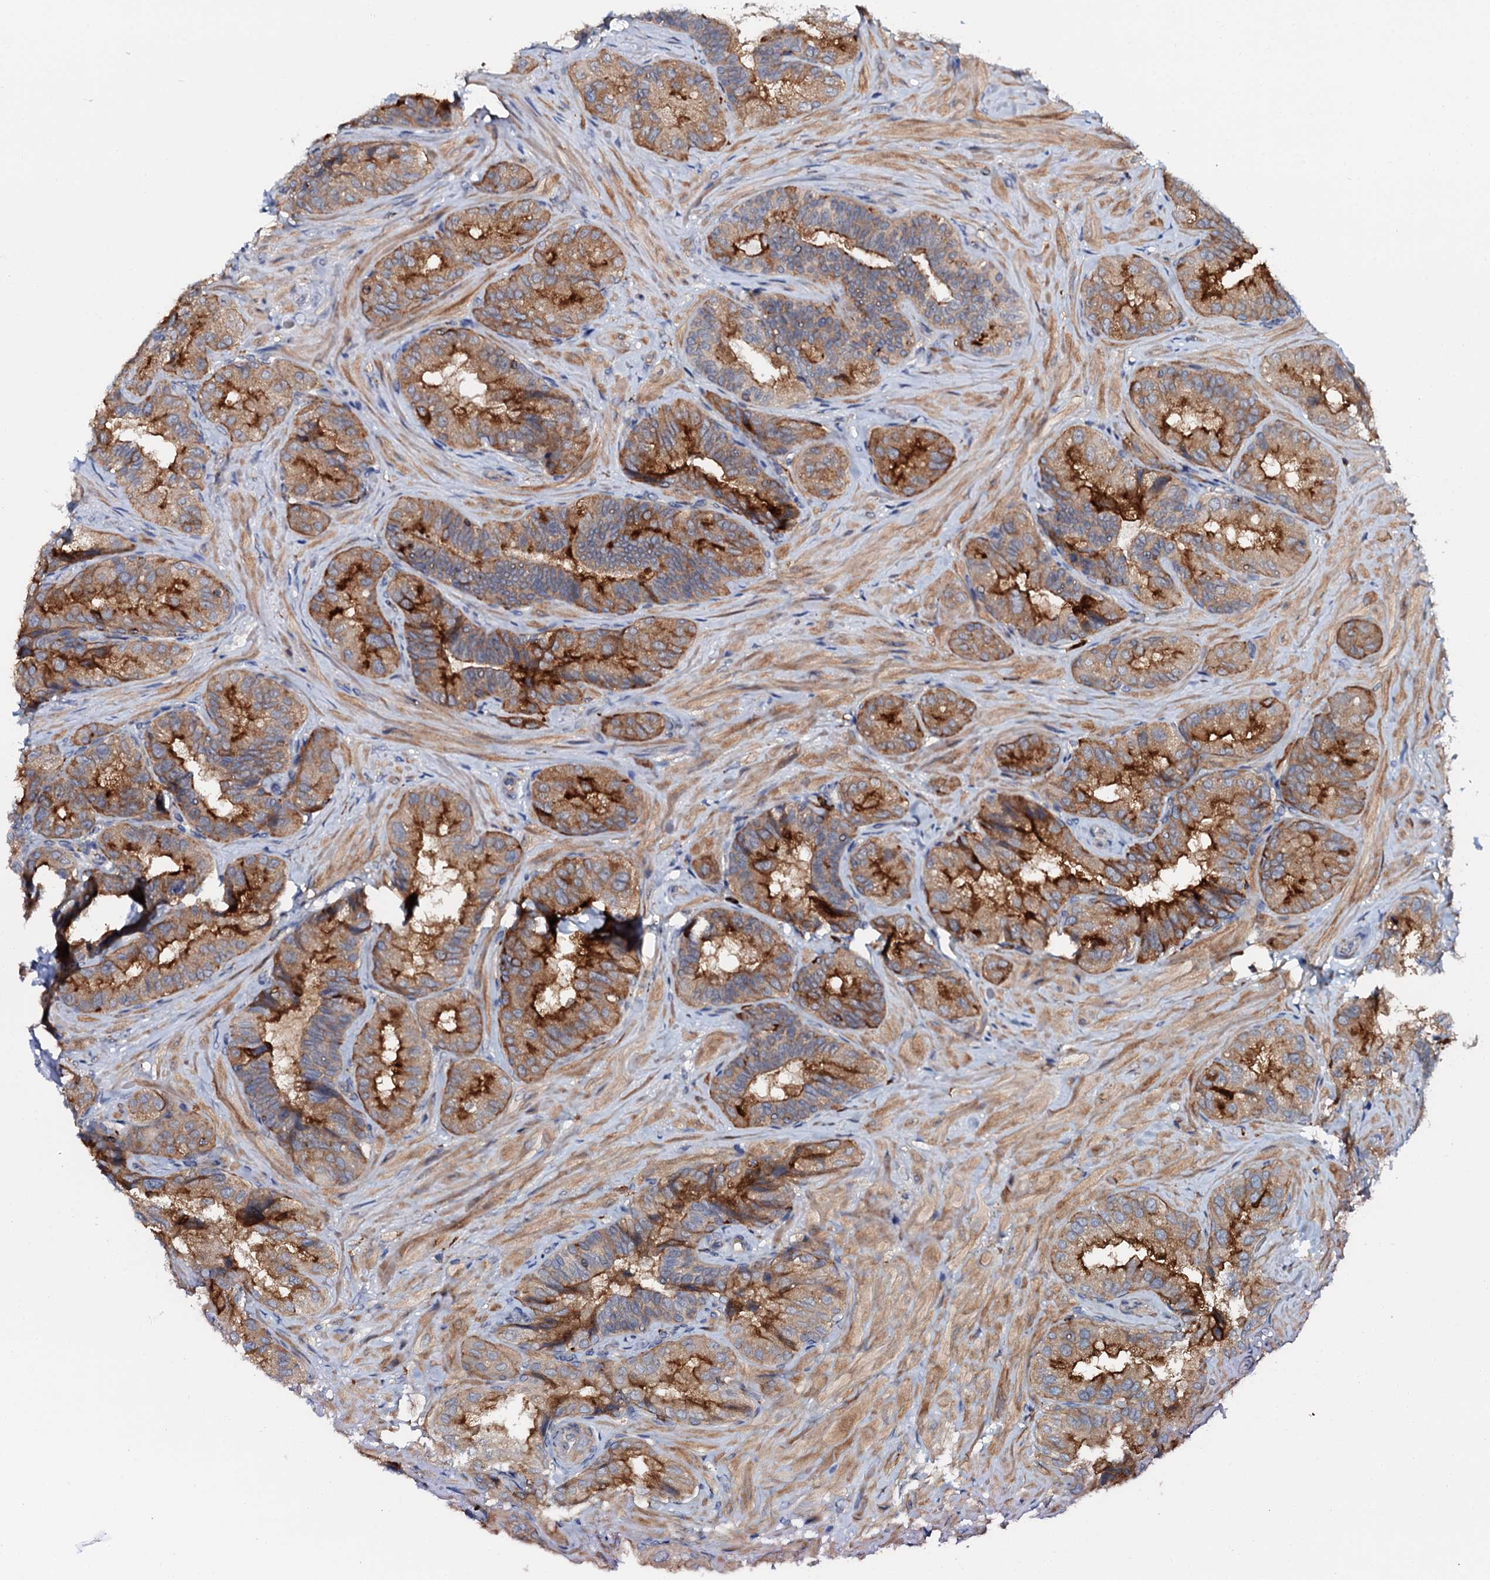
{"staining": {"intensity": "strong", "quantity": "25%-75%", "location": "cytoplasmic/membranous"}, "tissue": "seminal vesicle", "cell_type": "Glandular cells", "image_type": "normal", "snomed": [{"axis": "morphology", "description": "Normal tissue, NOS"}, {"axis": "topography", "description": "Prostate and seminal vesicle, NOS"}, {"axis": "topography", "description": "Prostate"}, {"axis": "topography", "description": "Seminal veicle"}], "caption": "Immunohistochemistry image of normal seminal vesicle stained for a protein (brown), which exhibits high levels of strong cytoplasmic/membranous expression in approximately 25%-75% of glandular cells.", "gene": "VAMP8", "patient": {"sex": "male", "age": 67}}